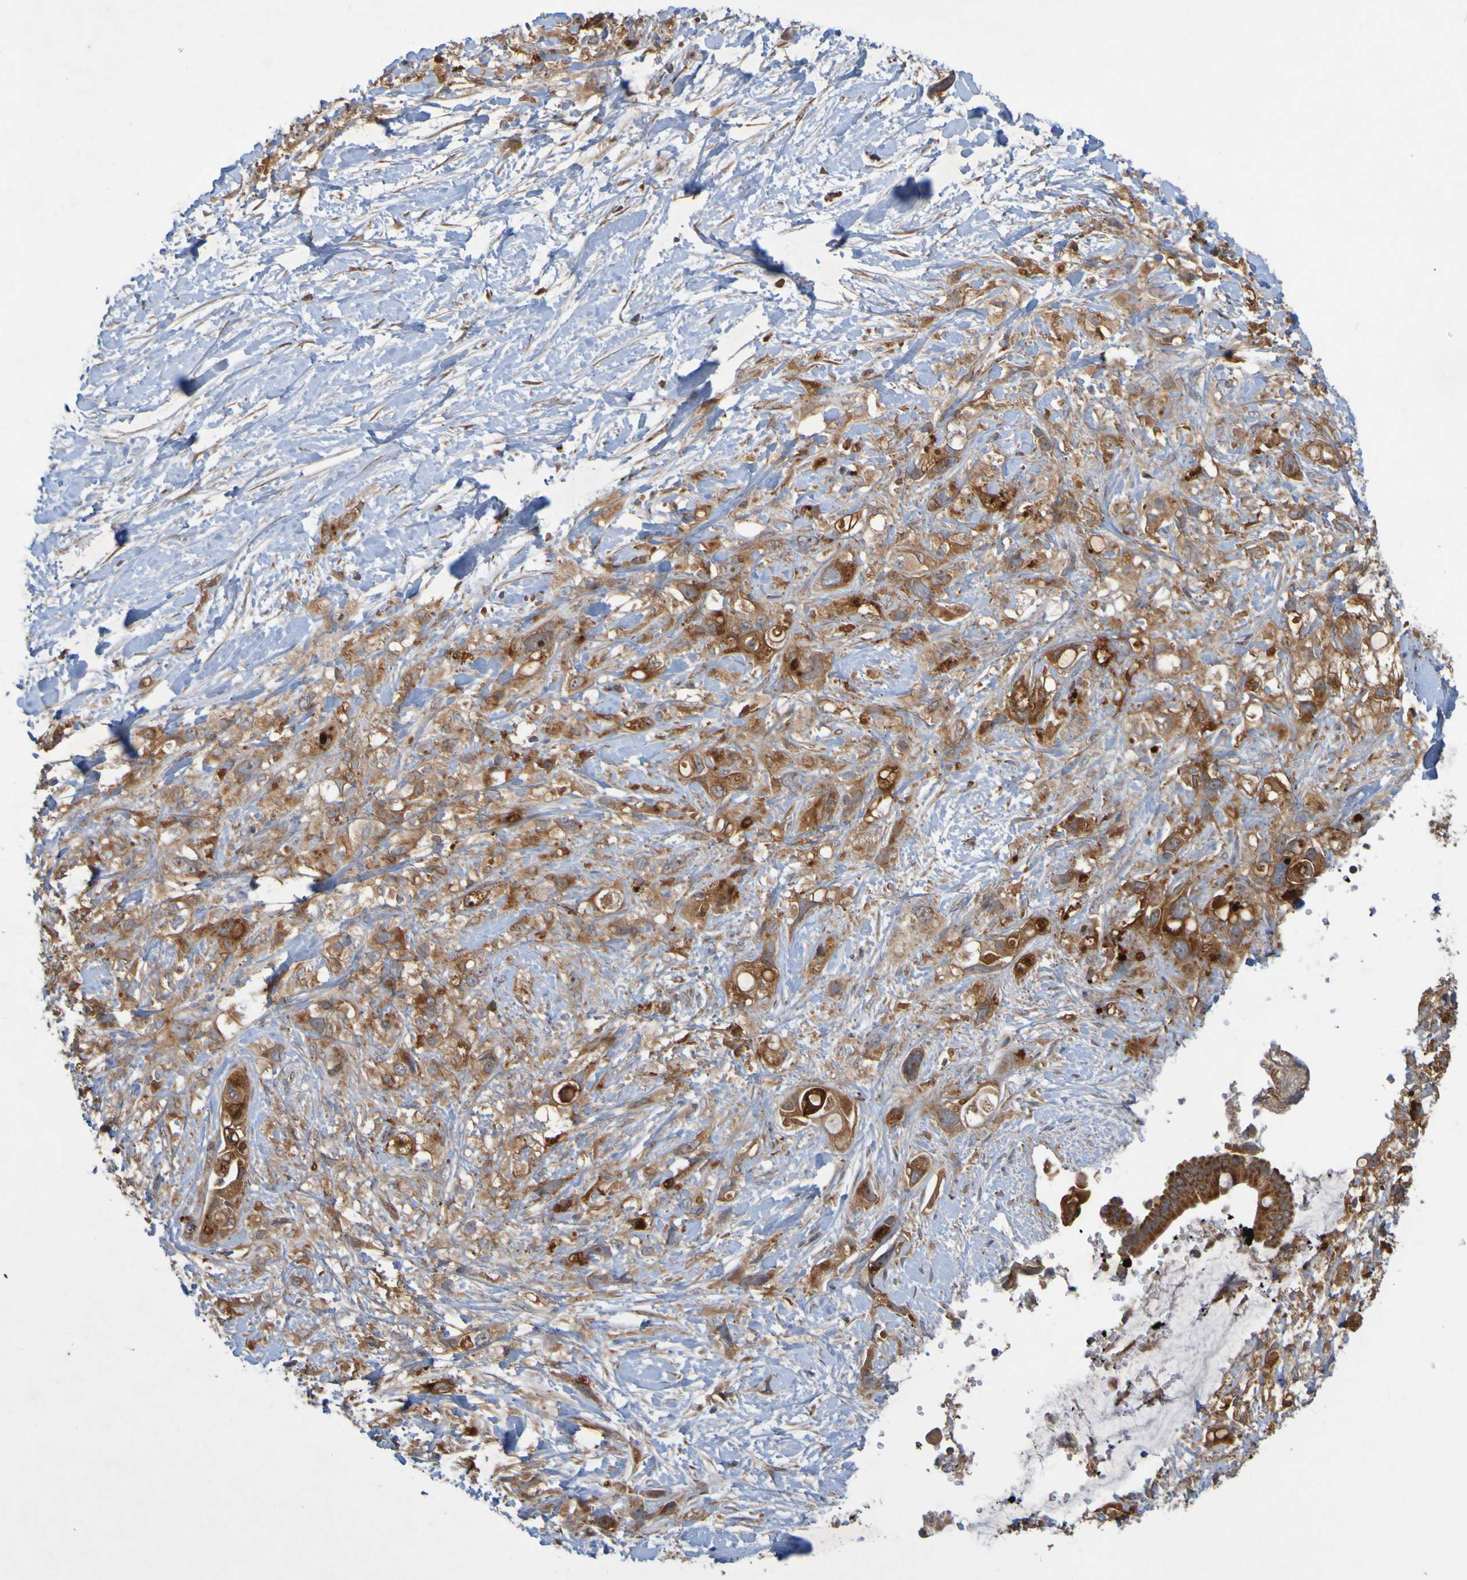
{"staining": {"intensity": "strong", "quantity": ">75%", "location": "cytoplasmic/membranous"}, "tissue": "pancreatic cancer", "cell_type": "Tumor cells", "image_type": "cancer", "snomed": [{"axis": "morphology", "description": "Adenocarcinoma, NOS"}, {"axis": "topography", "description": "Pancreas"}], "caption": "High-power microscopy captured an IHC histopathology image of pancreatic cancer, revealing strong cytoplasmic/membranous expression in about >75% of tumor cells. The staining is performed using DAB (3,3'-diaminobenzidine) brown chromogen to label protein expression. The nuclei are counter-stained blue using hematoxylin.", "gene": "TMBIM1", "patient": {"sex": "female", "age": 56}}